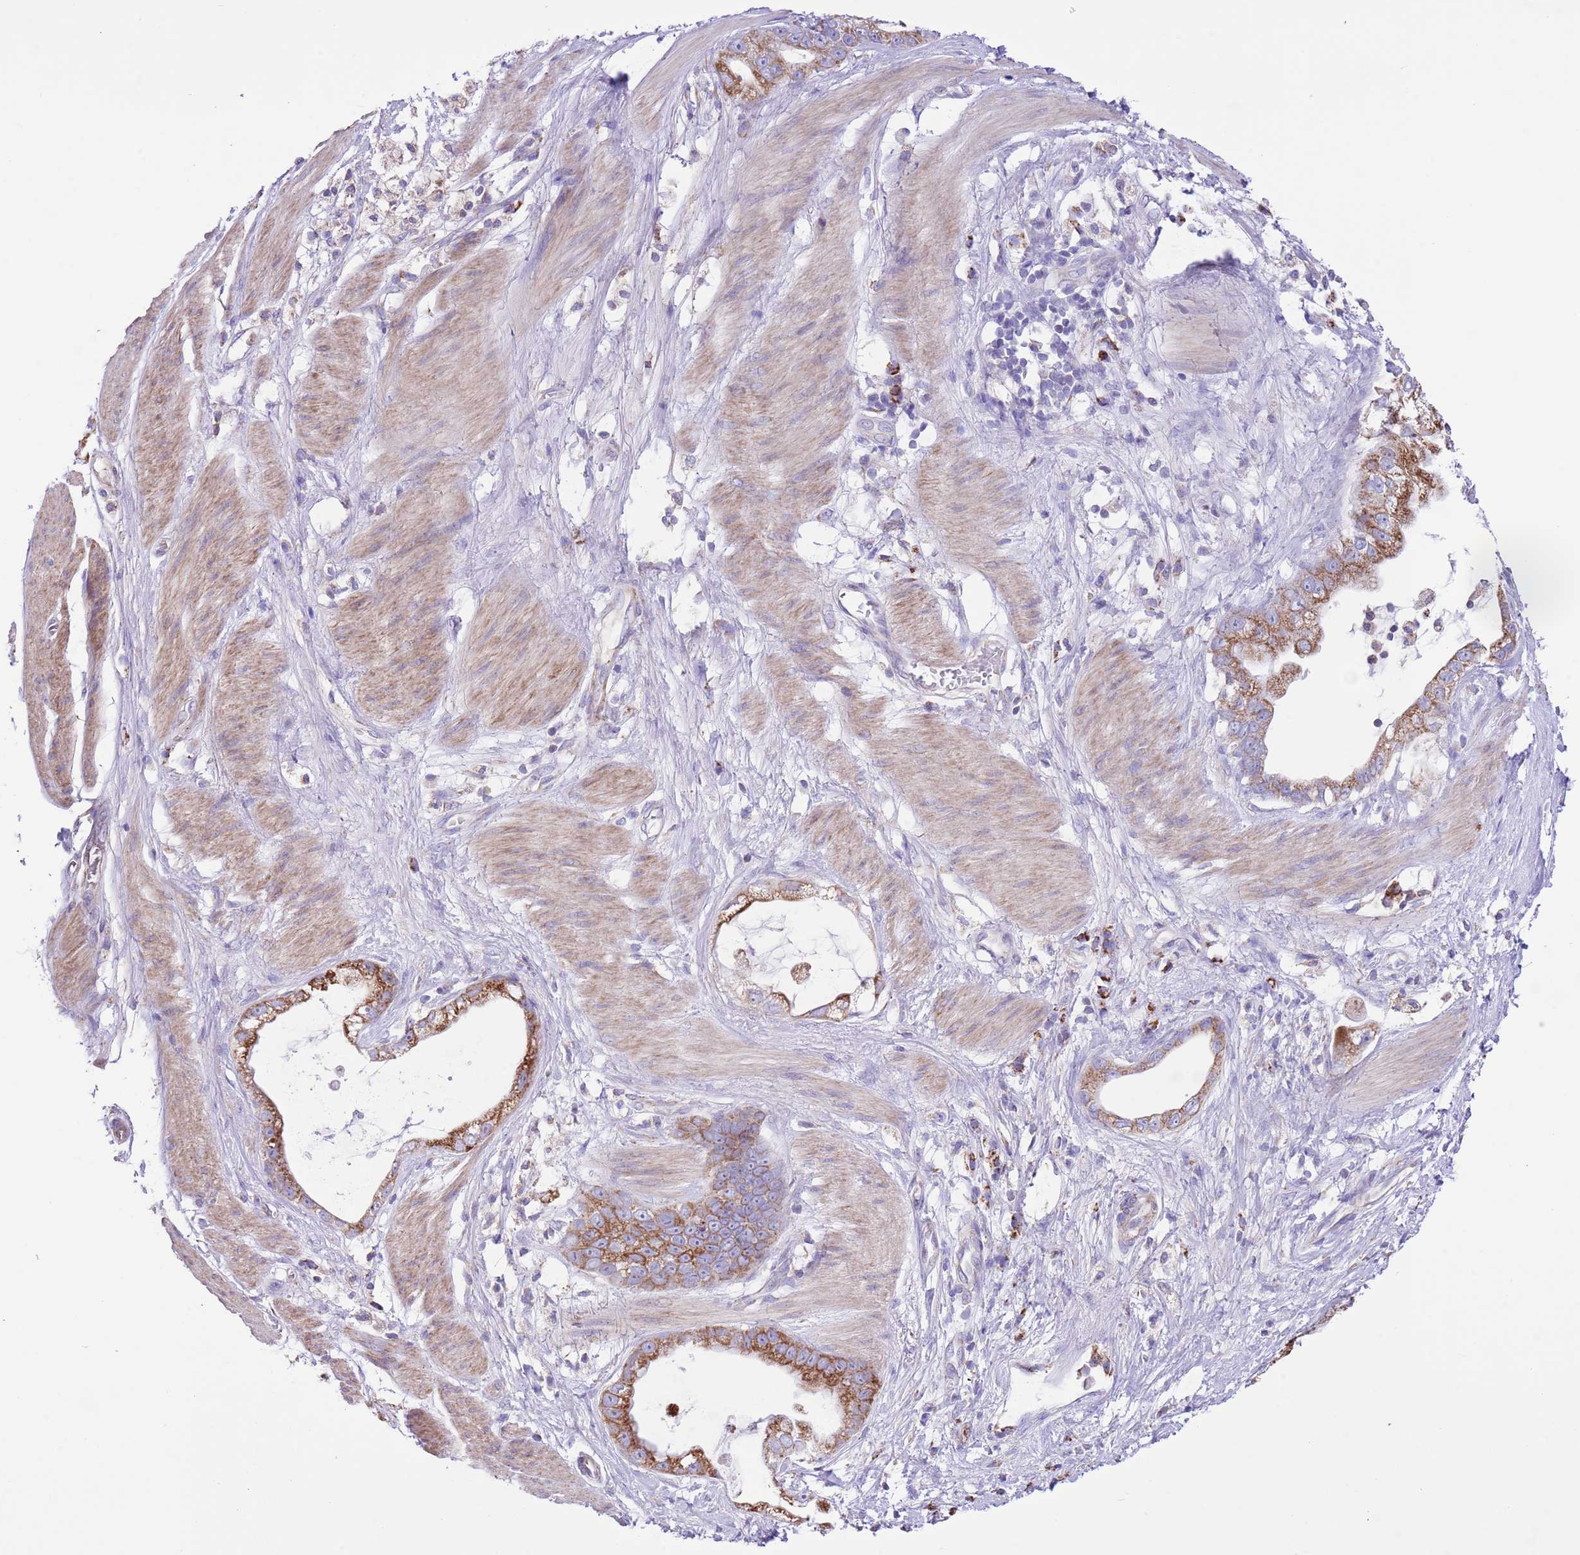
{"staining": {"intensity": "strong", "quantity": ">75%", "location": "cytoplasmic/membranous"}, "tissue": "stomach cancer", "cell_type": "Tumor cells", "image_type": "cancer", "snomed": [{"axis": "morphology", "description": "Adenocarcinoma, NOS"}, {"axis": "topography", "description": "Stomach"}], "caption": "IHC photomicrograph of neoplastic tissue: human adenocarcinoma (stomach) stained using immunohistochemistry (IHC) reveals high levels of strong protein expression localized specifically in the cytoplasmic/membranous of tumor cells, appearing as a cytoplasmic/membranous brown color.", "gene": "SS18L2", "patient": {"sex": "male", "age": 55}}